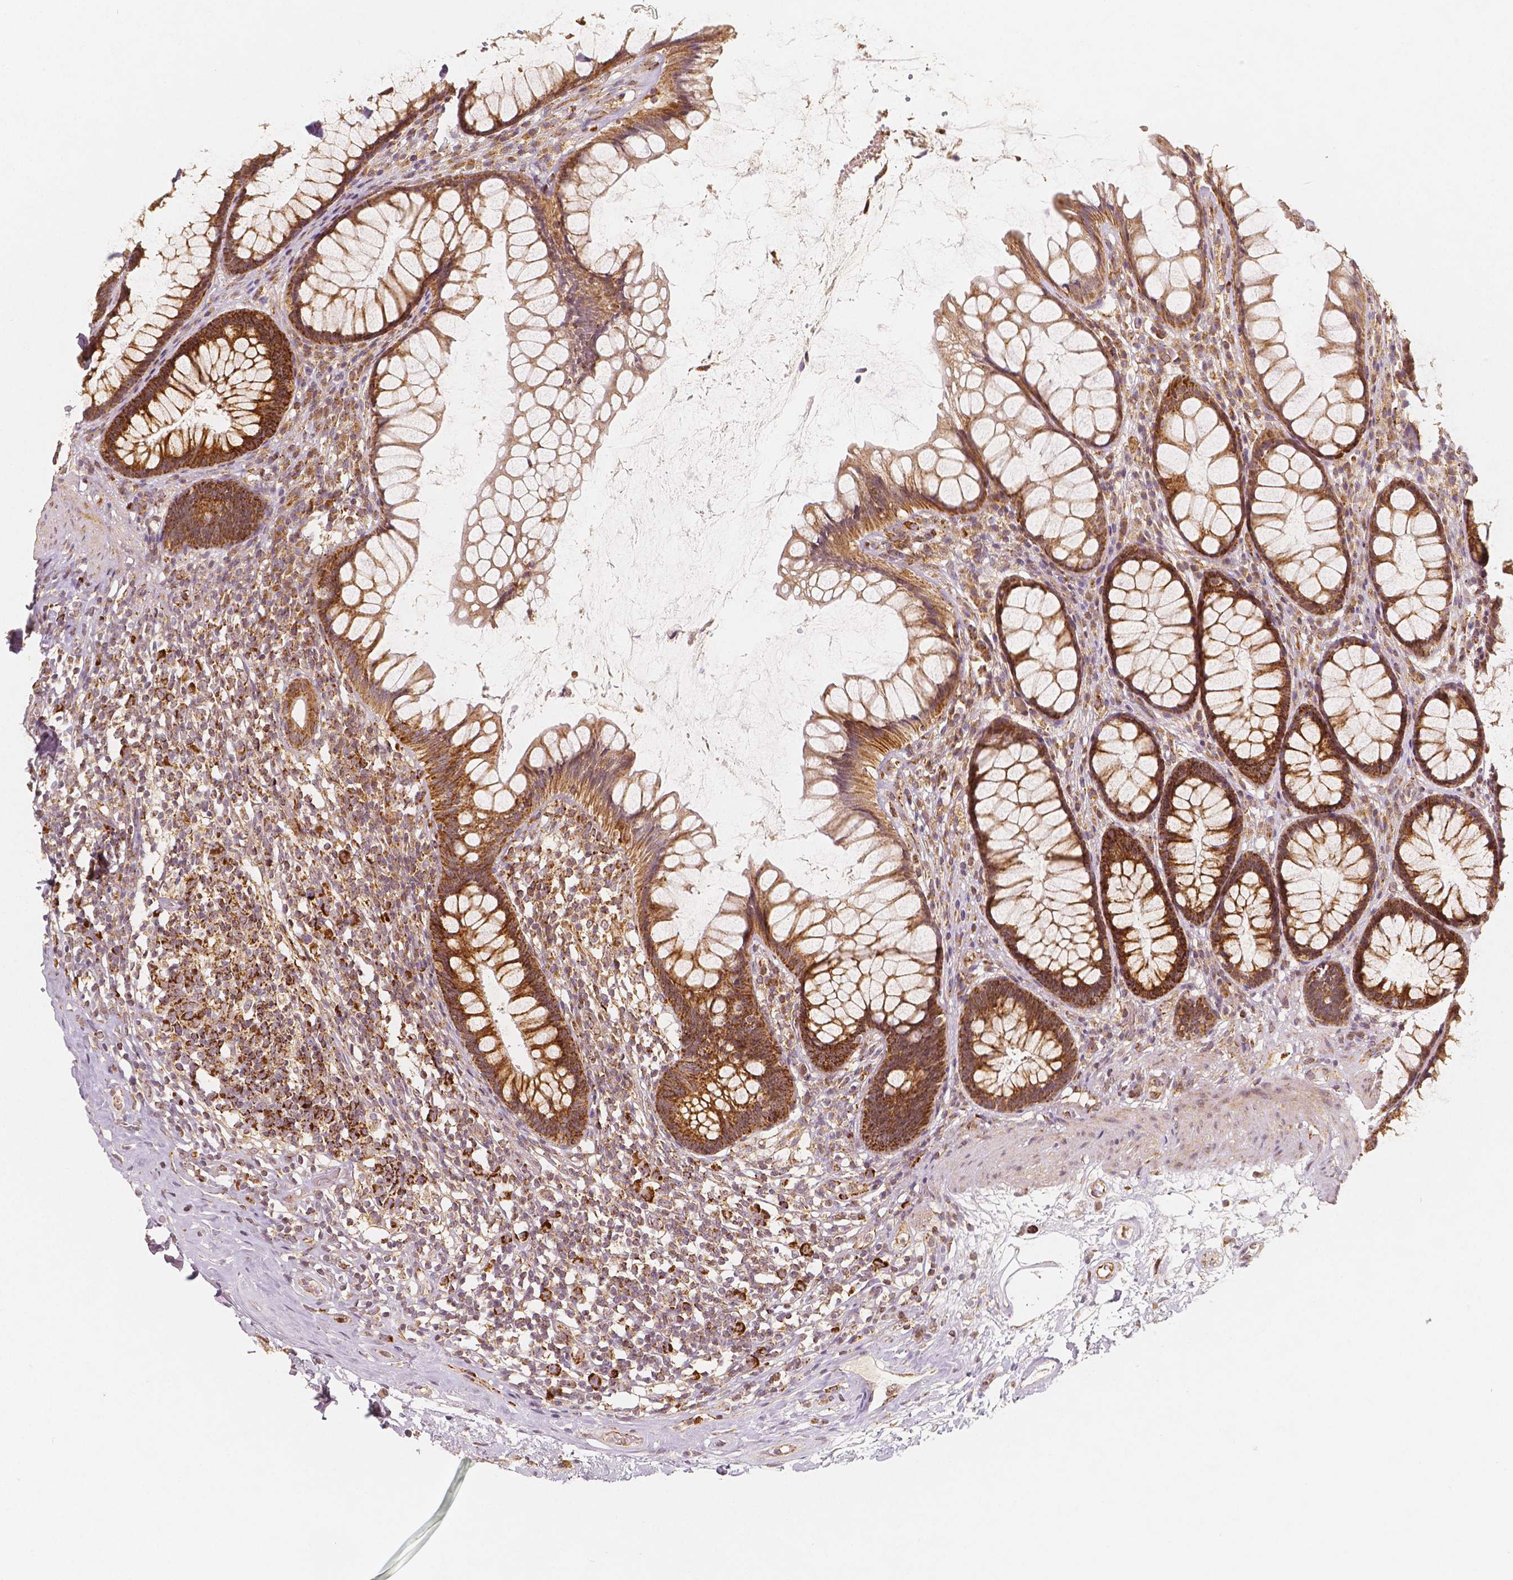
{"staining": {"intensity": "strong", "quantity": ">75%", "location": "cytoplasmic/membranous"}, "tissue": "rectum", "cell_type": "Glandular cells", "image_type": "normal", "snomed": [{"axis": "morphology", "description": "Normal tissue, NOS"}, {"axis": "topography", "description": "Rectum"}], "caption": "An image of rectum stained for a protein displays strong cytoplasmic/membranous brown staining in glandular cells. The staining is performed using DAB brown chromogen to label protein expression. The nuclei are counter-stained blue using hematoxylin.", "gene": "PGAM5", "patient": {"sex": "male", "age": 72}}